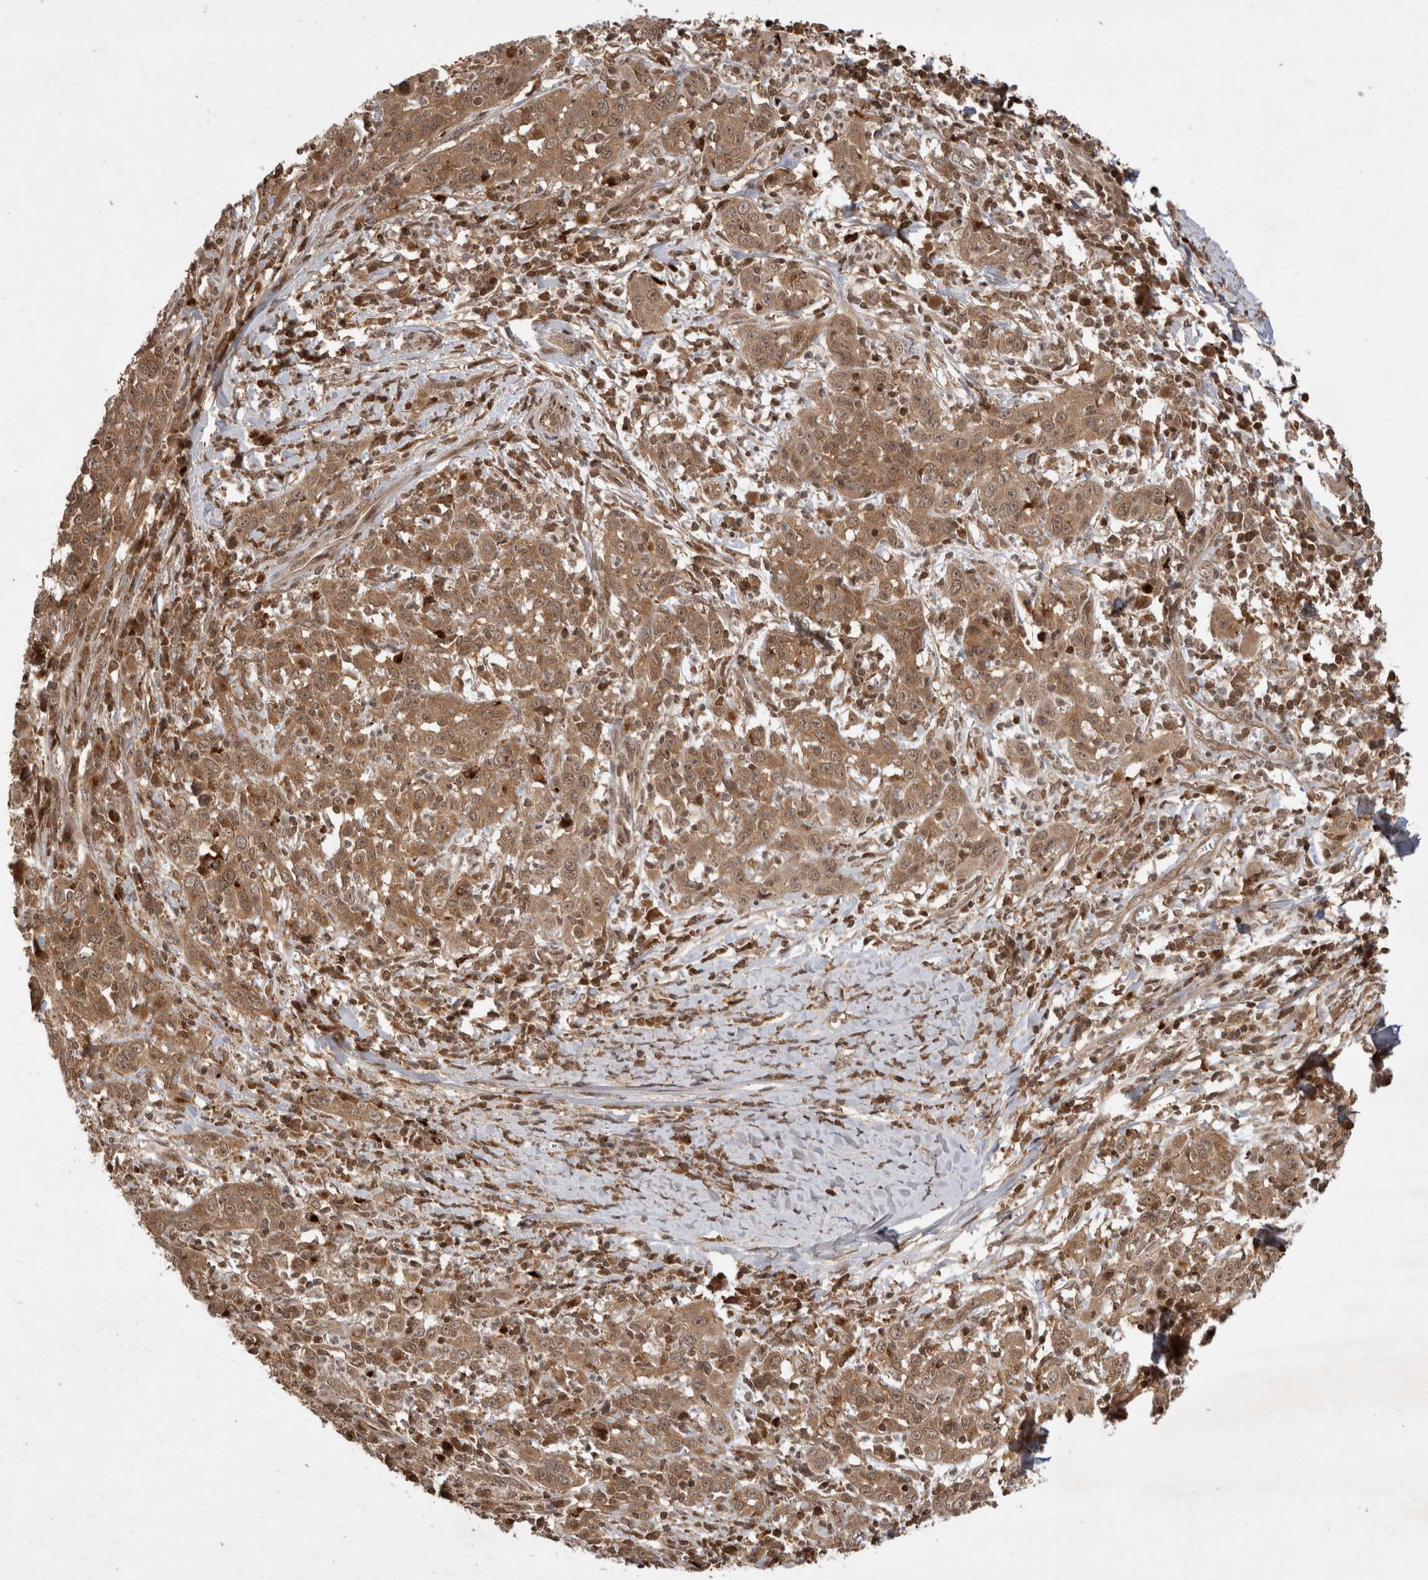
{"staining": {"intensity": "moderate", "quantity": ">75%", "location": "cytoplasmic/membranous"}, "tissue": "cervical cancer", "cell_type": "Tumor cells", "image_type": "cancer", "snomed": [{"axis": "morphology", "description": "Squamous cell carcinoma, NOS"}, {"axis": "topography", "description": "Cervix"}], "caption": "Cervical cancer stained for a protein displays moderate cytoplasmic/membranous positivity in tumor cells.", "gene": "FAM221A", "patient": {"sex": "female", "age": 46}}